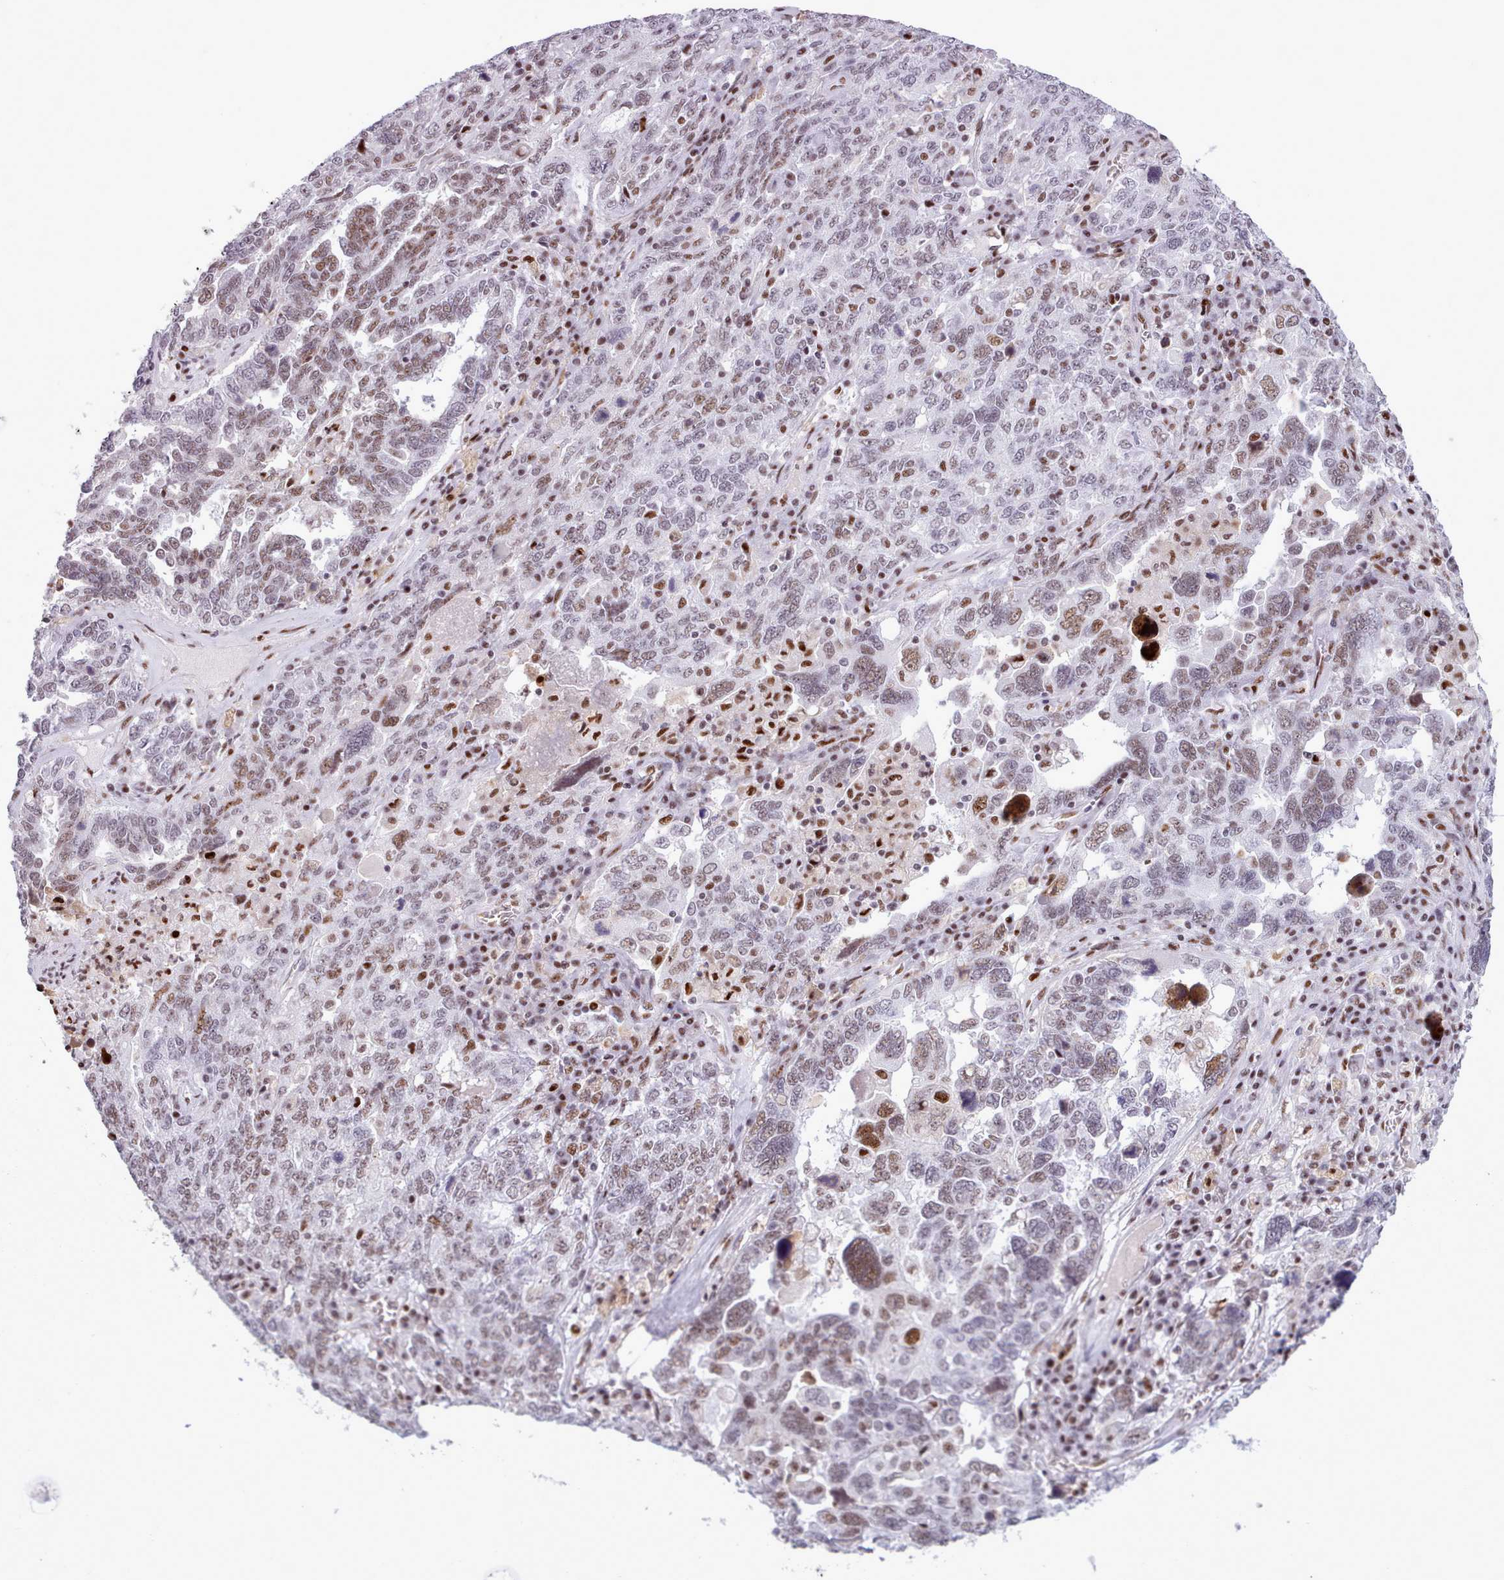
{"staining": {"intensity": "moderate", "quantity": ">75%", "location": "nuclear"}, "tissue": "ovarian cancer", "cell_type": "Tumor cells", "image_type": "cancer", "snomed": [{"axis": "morphology", "description": "Carcinoma, endometroid"}, {"axis": "topography", "description": "Ovary"}], "caption": "Human endometroid carcinoma (ovarian) stained for a protein (brown) reveals moderate nuclear positive staining in about >75% of tumor cells.", "gene": "SRSF4", "patient": {"sex": "female", "age": 62}}